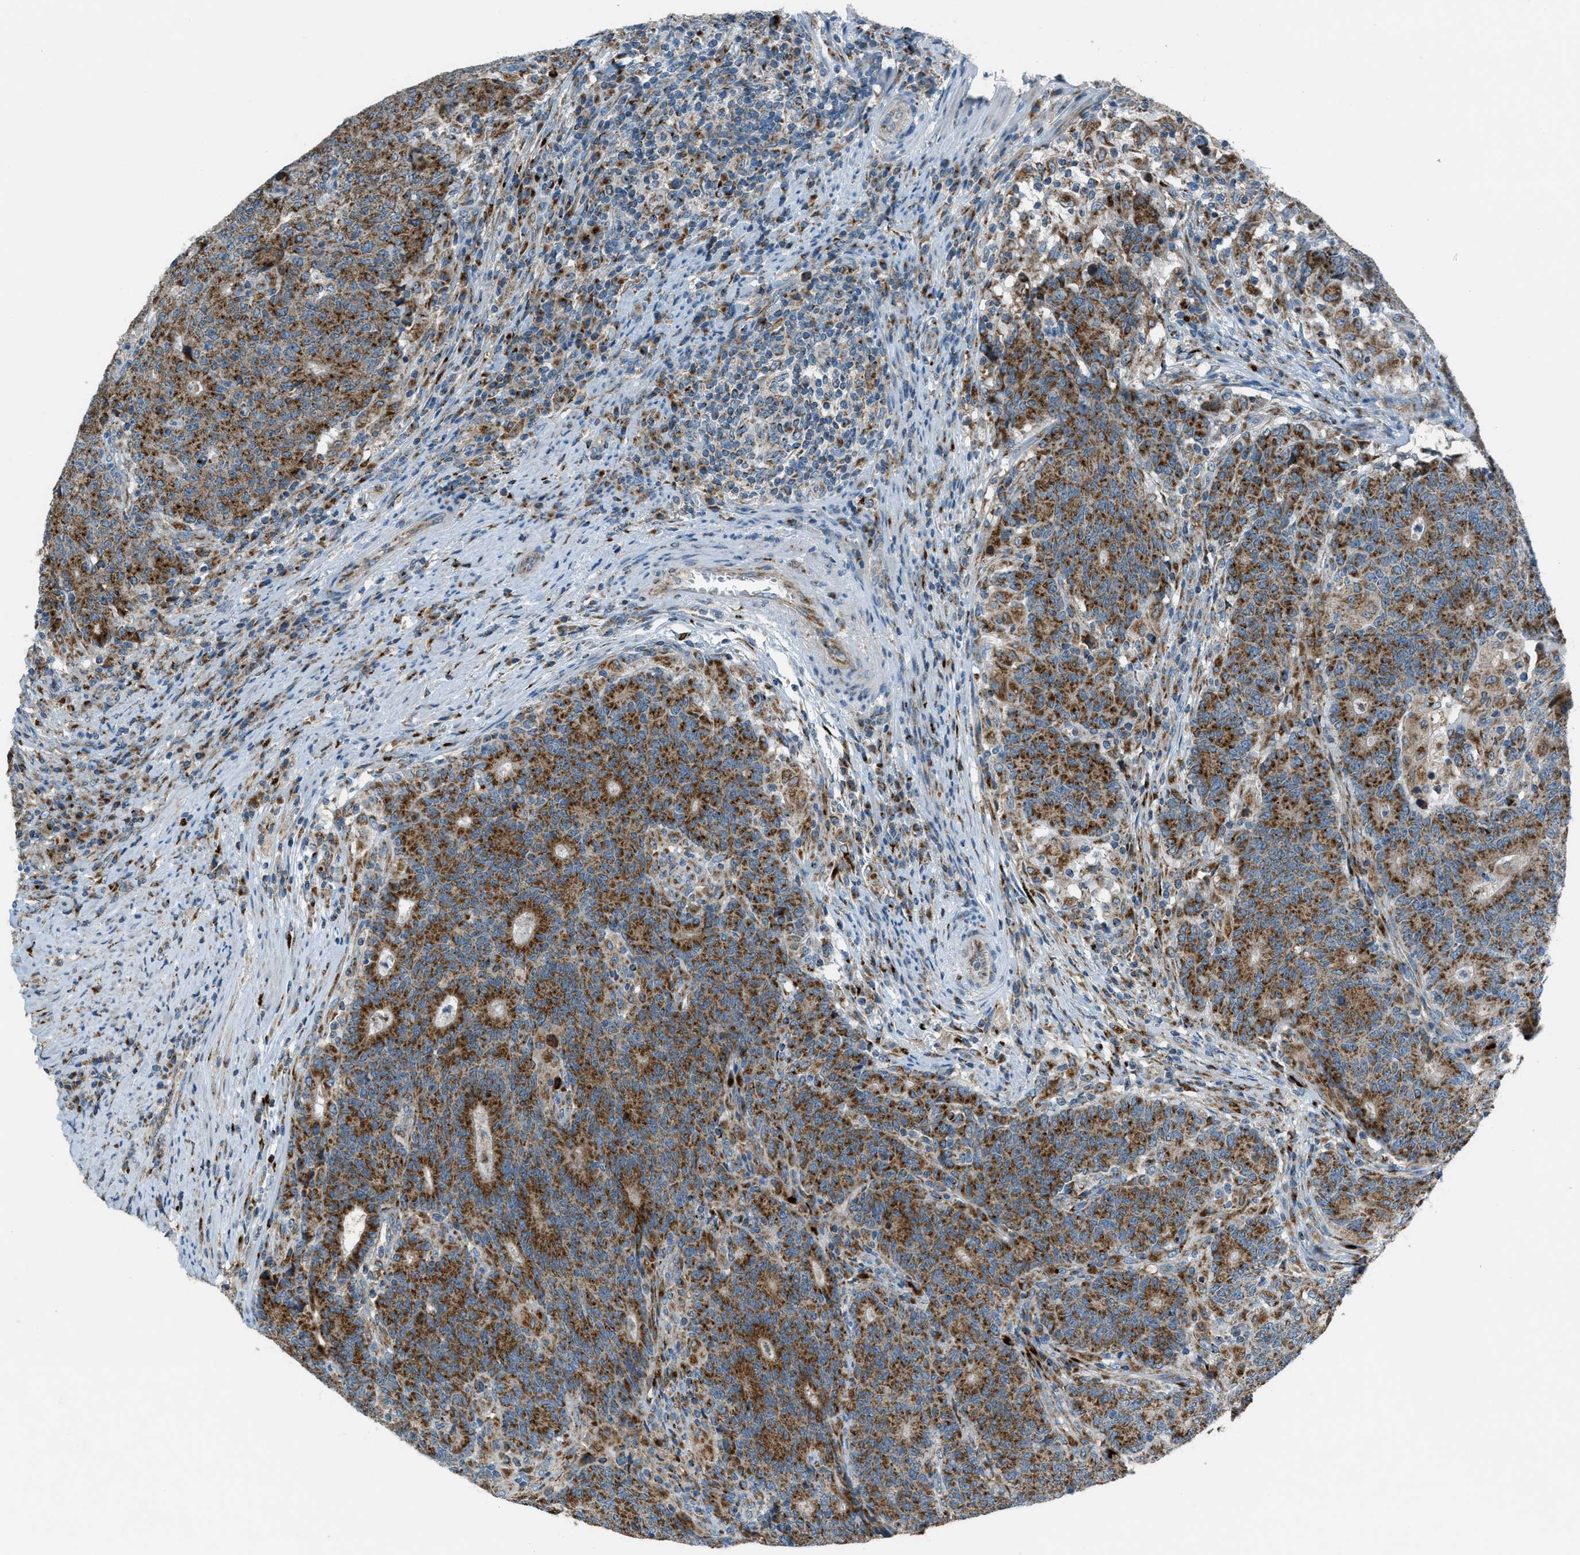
{"staining": {"intensity": "moderate", "quantity": ">75%", "location": "cytoplasmic/membranous"}, "tissue": "colorectal cancer", "cell_type": "Tumor cells", "image_type": "cancer", "snomed": [{"axis": "morphology", "description": "Normal tissue, NOS"}, {"axis": "morphology", "description": "Adenocarcinoma, NOS"}, {"axis": "topography", "description": "Colon"}], "caption": "Approximately >75% of tumor cells in colorectal cancer (adenocarcinoma) exhibit moderate cytoplasmic/membranous protein staining as visualized by brown immunohistochemical staining.", "gene": "BCKDK", "patient": {"sex": "female", "age": 75}}